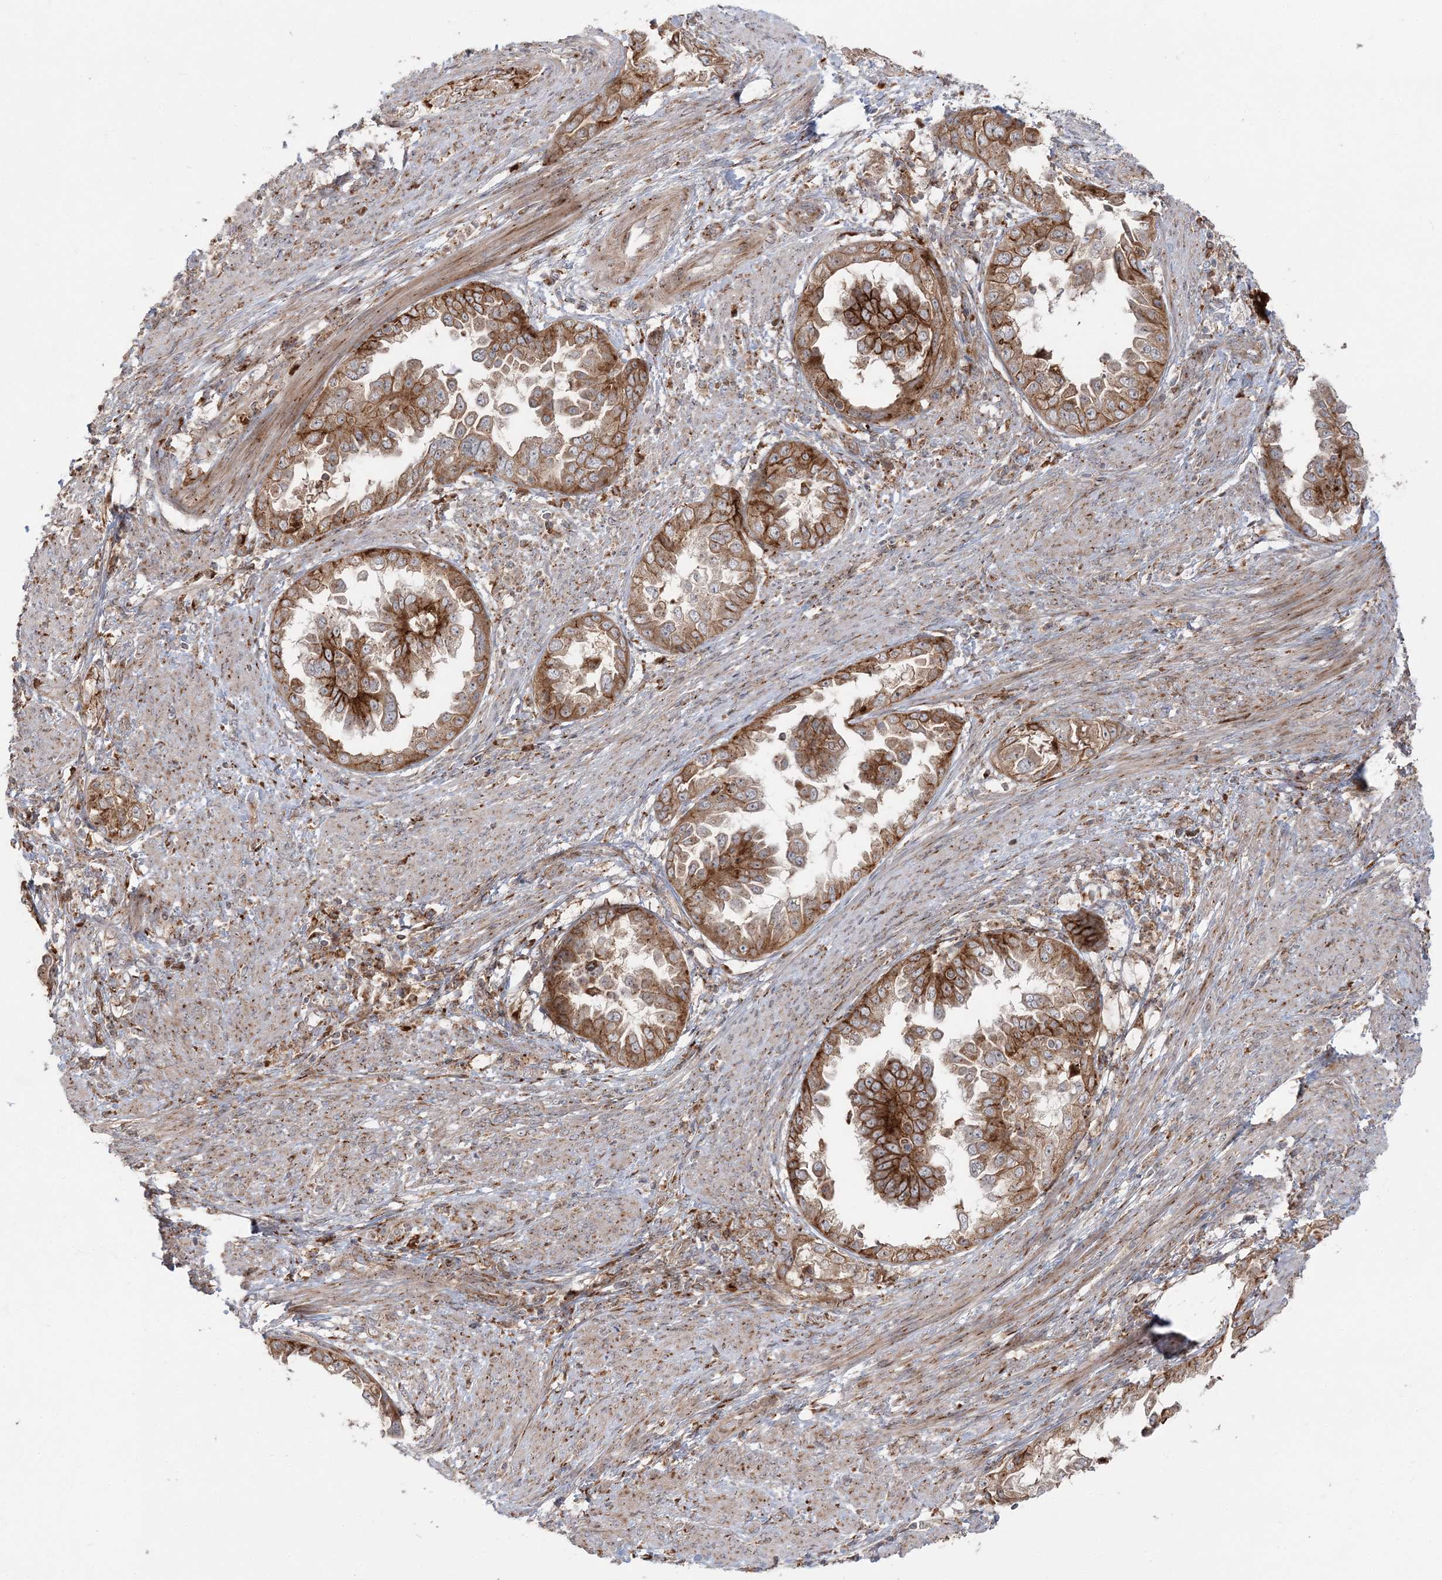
{"staining": {"intensity": "strong", "quantity": ">75%", "location": "cytoplasmic/membranous"}, "tissue": "endometrial cancer", "cell_type": "Tumor cells", "image_type": "cancer", "snomed": [{"axis": "morphology", "description": "Adenocarcinoma, NOS"}, {"axis": "topography", "description": "Endometrium"}], "caption": "Endometrial cancer stained with a brown dye reveals strong cytoplasmic/membranous positive expression in approximately >75% of tumor cells.", "gene": "ABCC3", "patient": {"sex": "female", "age": 85}}